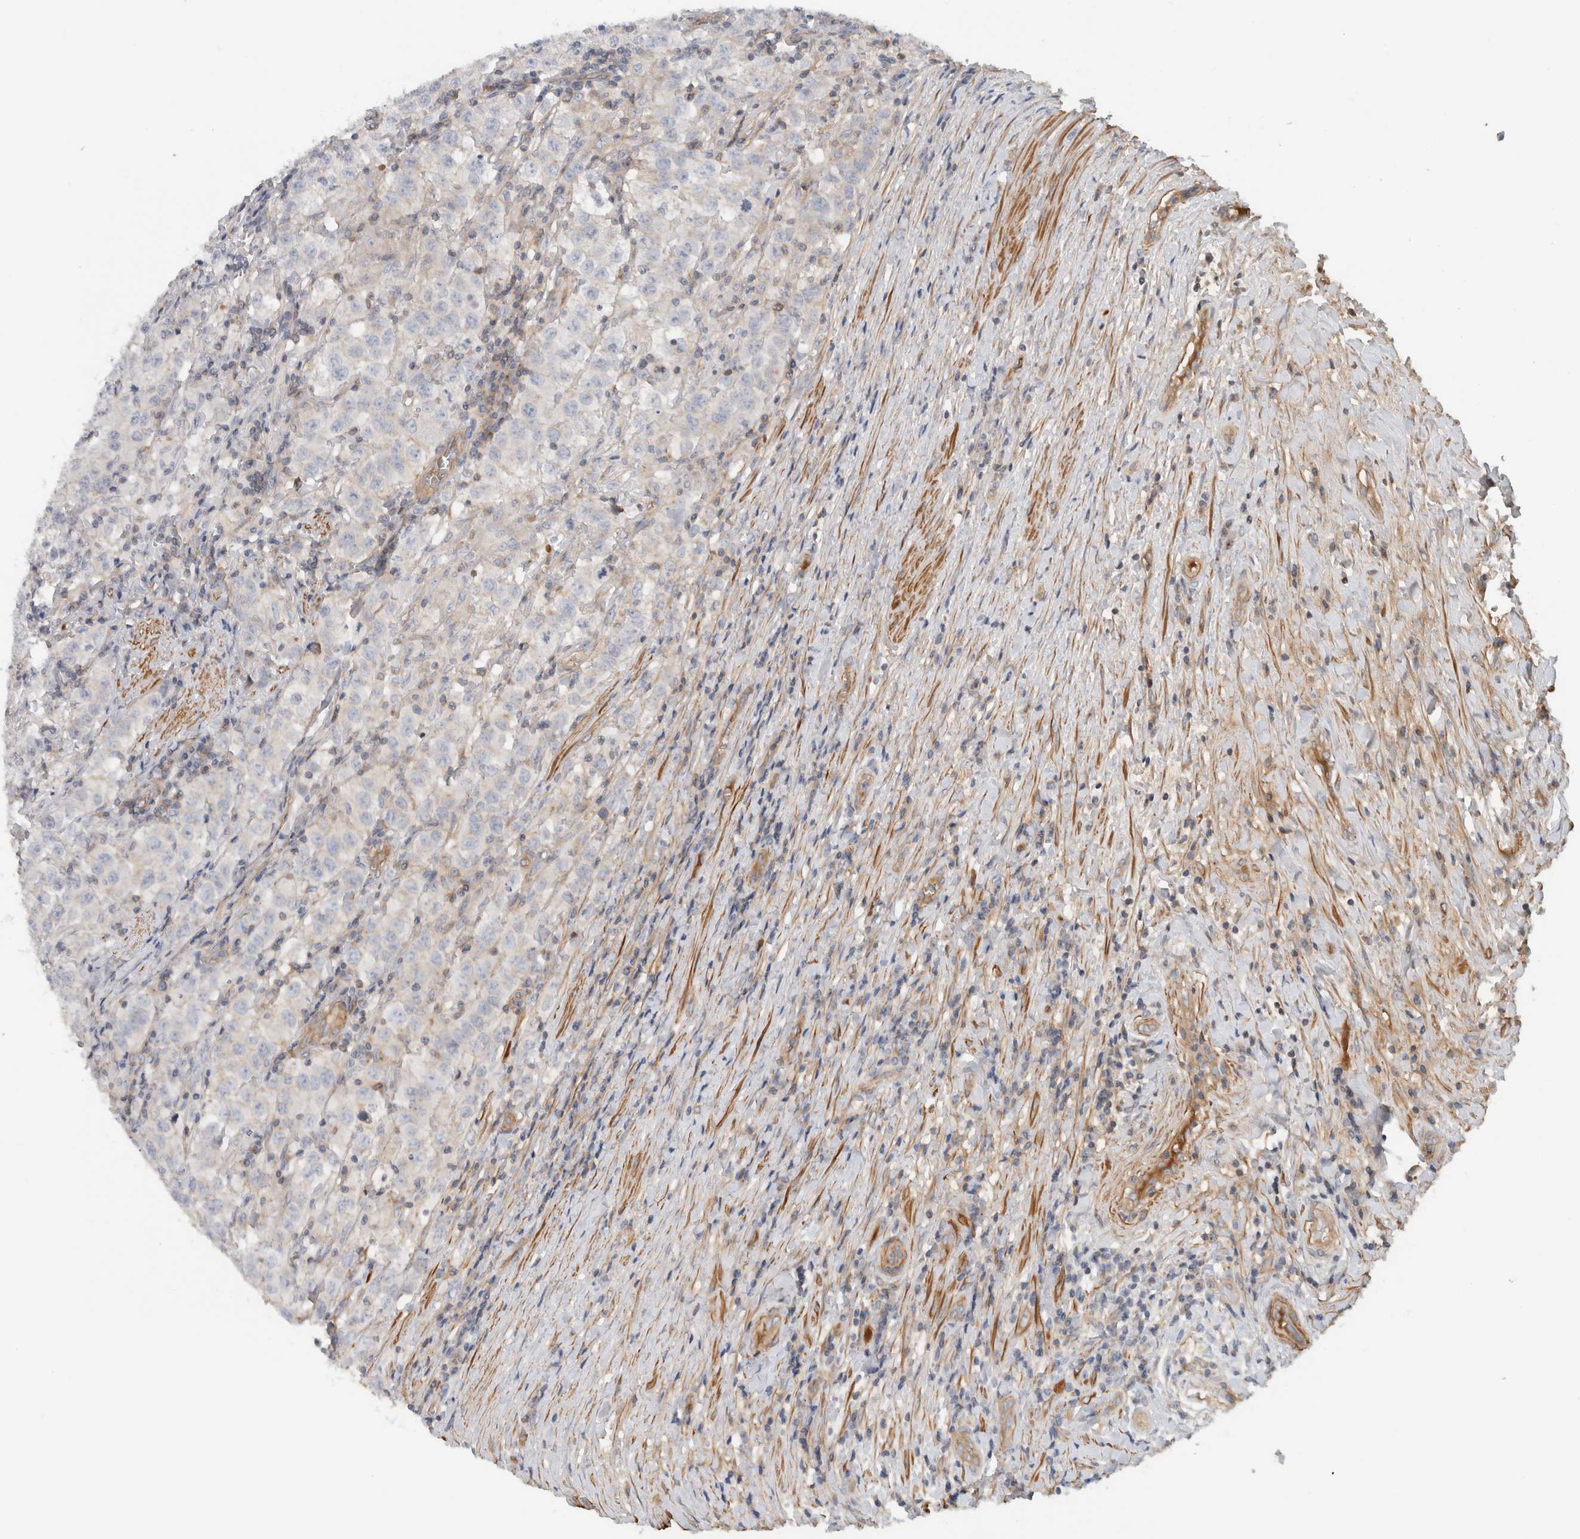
{"staining": {"intensity": "negative", "quantity": "none", "location": "none"}, "tissue": "testis cancer", "cell_type": "Tumor cells", "image_type": "cancer", "snomed": [{"axis": "morphology", "description": "Seminoma, NOS"}, {"axis": "morphology", "description": "Carcinoma, Embryonal, NOS"}, {"axis": "topography", "description": "Testis"}], "caption": "DAB immunohistochemical staining of human testis cancer (embryonal carcinoma) displays no significant expression in tumor cells.", "gene": "CFI", "patient": {"sex": "male", "age": 43}}